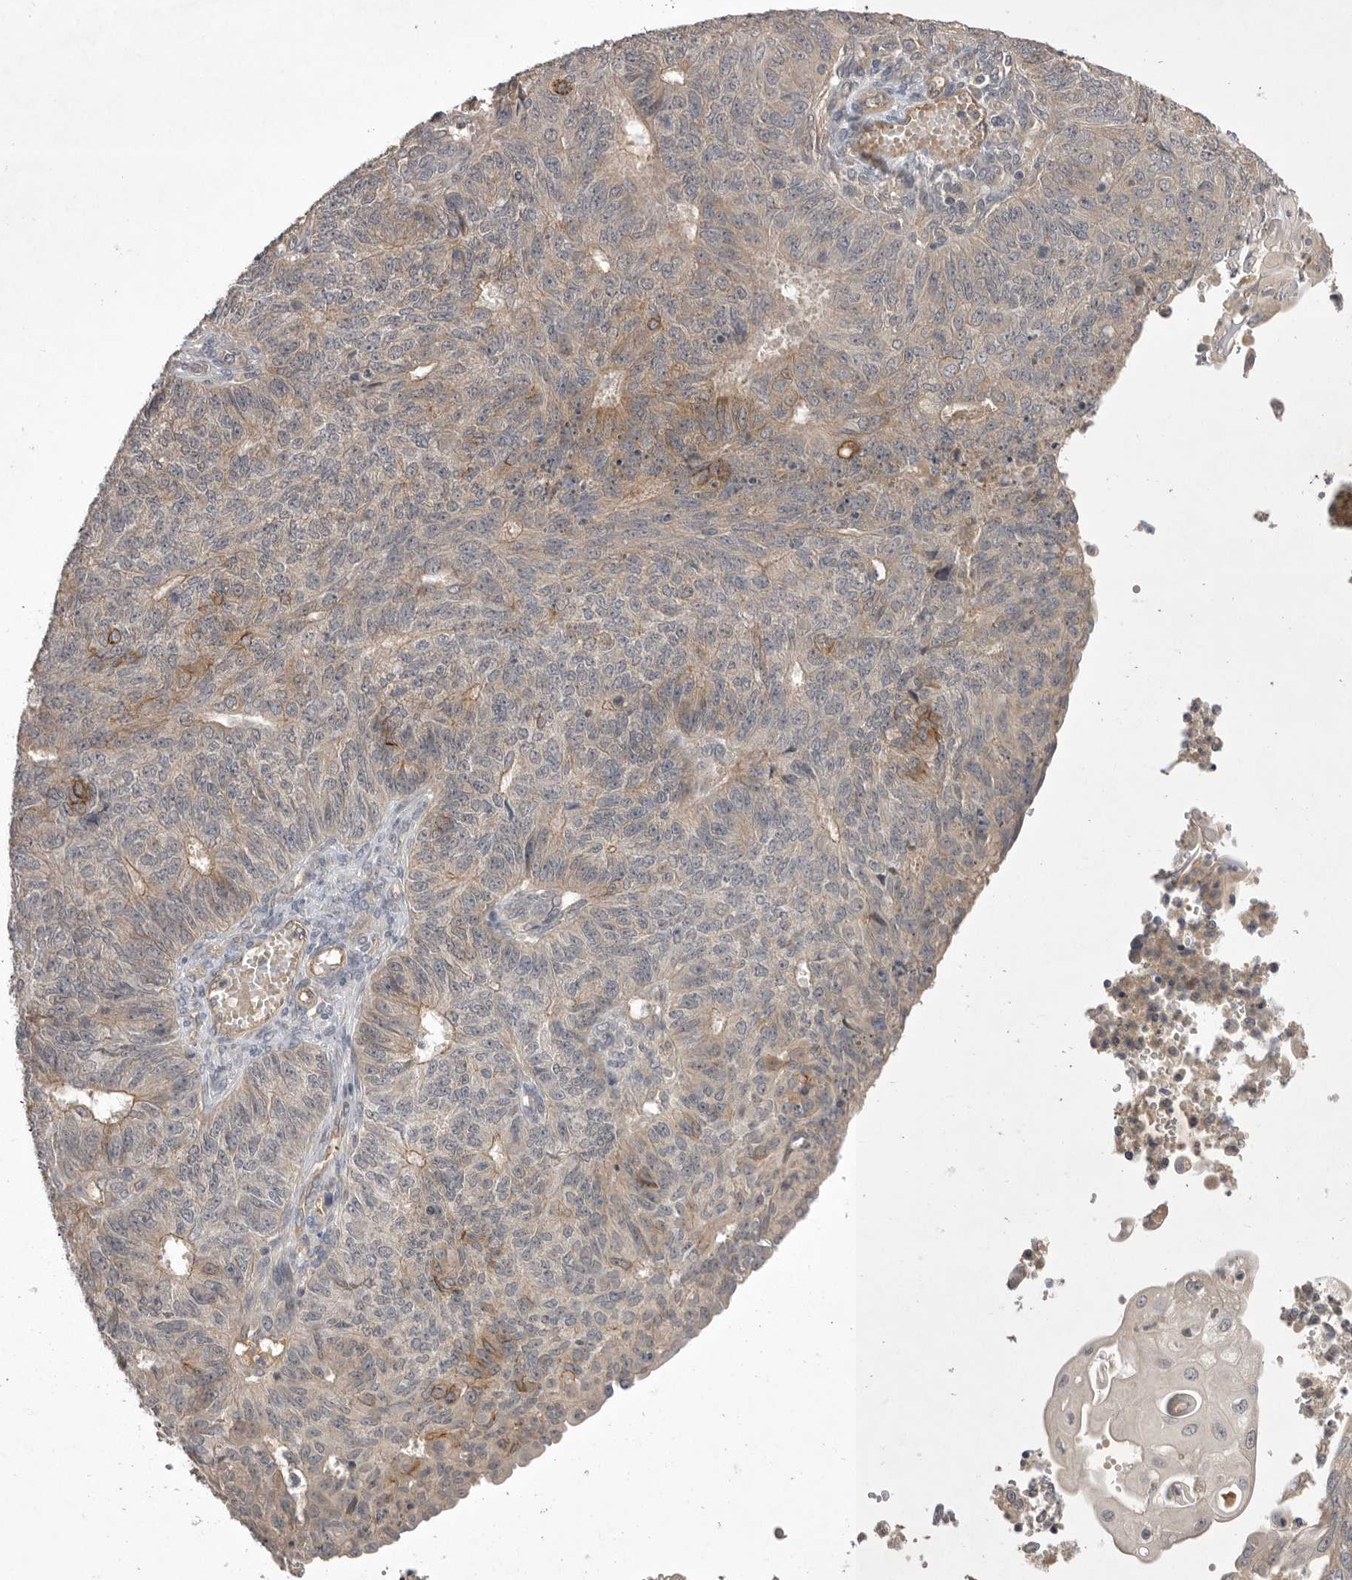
{"staining": {"intensity": "weak", "quantity": "25%-75%", "location": "cytoplasmic/membranous"}, "tissue": "endometrial cancer", "cell_type": "Tumor cells", "image_type": "cancer", "snomed": [{"axis": "morphology", "description": "Adenocarcinoma, NOS"}, {"axis": "topography", "description": "Endometrium"}], "caption": "Human endometrial cancer (adenocarcinoma) stained with a protein marker shows weak staining in tumor cells.", "gene": "NRCAM", "patient": {"sex": "female", "age": 32}}